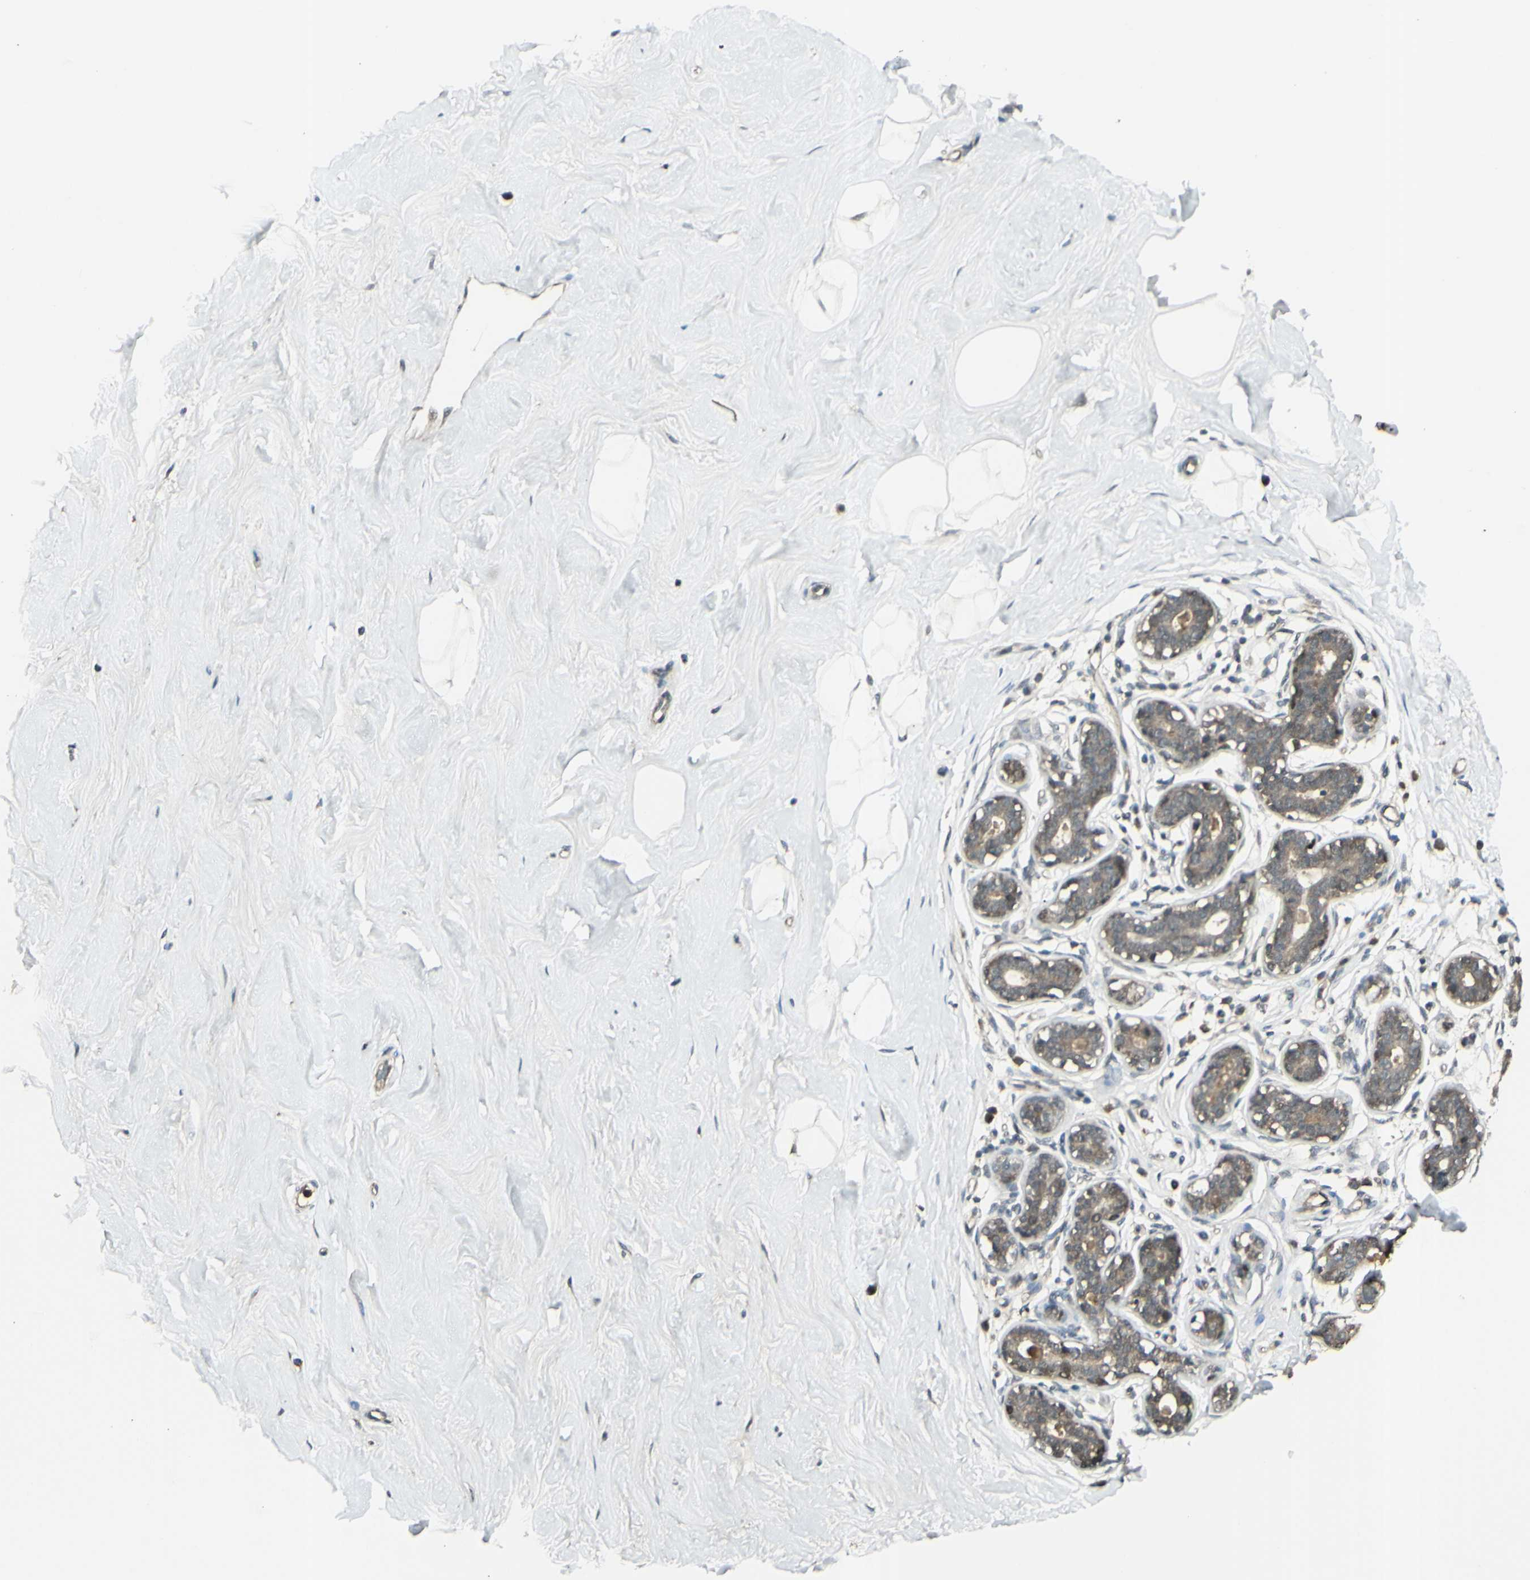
{"staining": {"intensity": "negative", "quantity": "none", "location": "none"}, "tissue": "breast", "cell_type": "Adipocytes", "image_type": "normal", "snomed": [{"axis": "morphology", "description": "Normal tissue, NOS"}, {"axis": "topography", "description": "Breast"}], "caption": "Immunohistochemistry (IHC) of normal breast shows no expression in adipocytes.", "gene": "GNAS", "patient": {"sex": "female", "age": 23}}